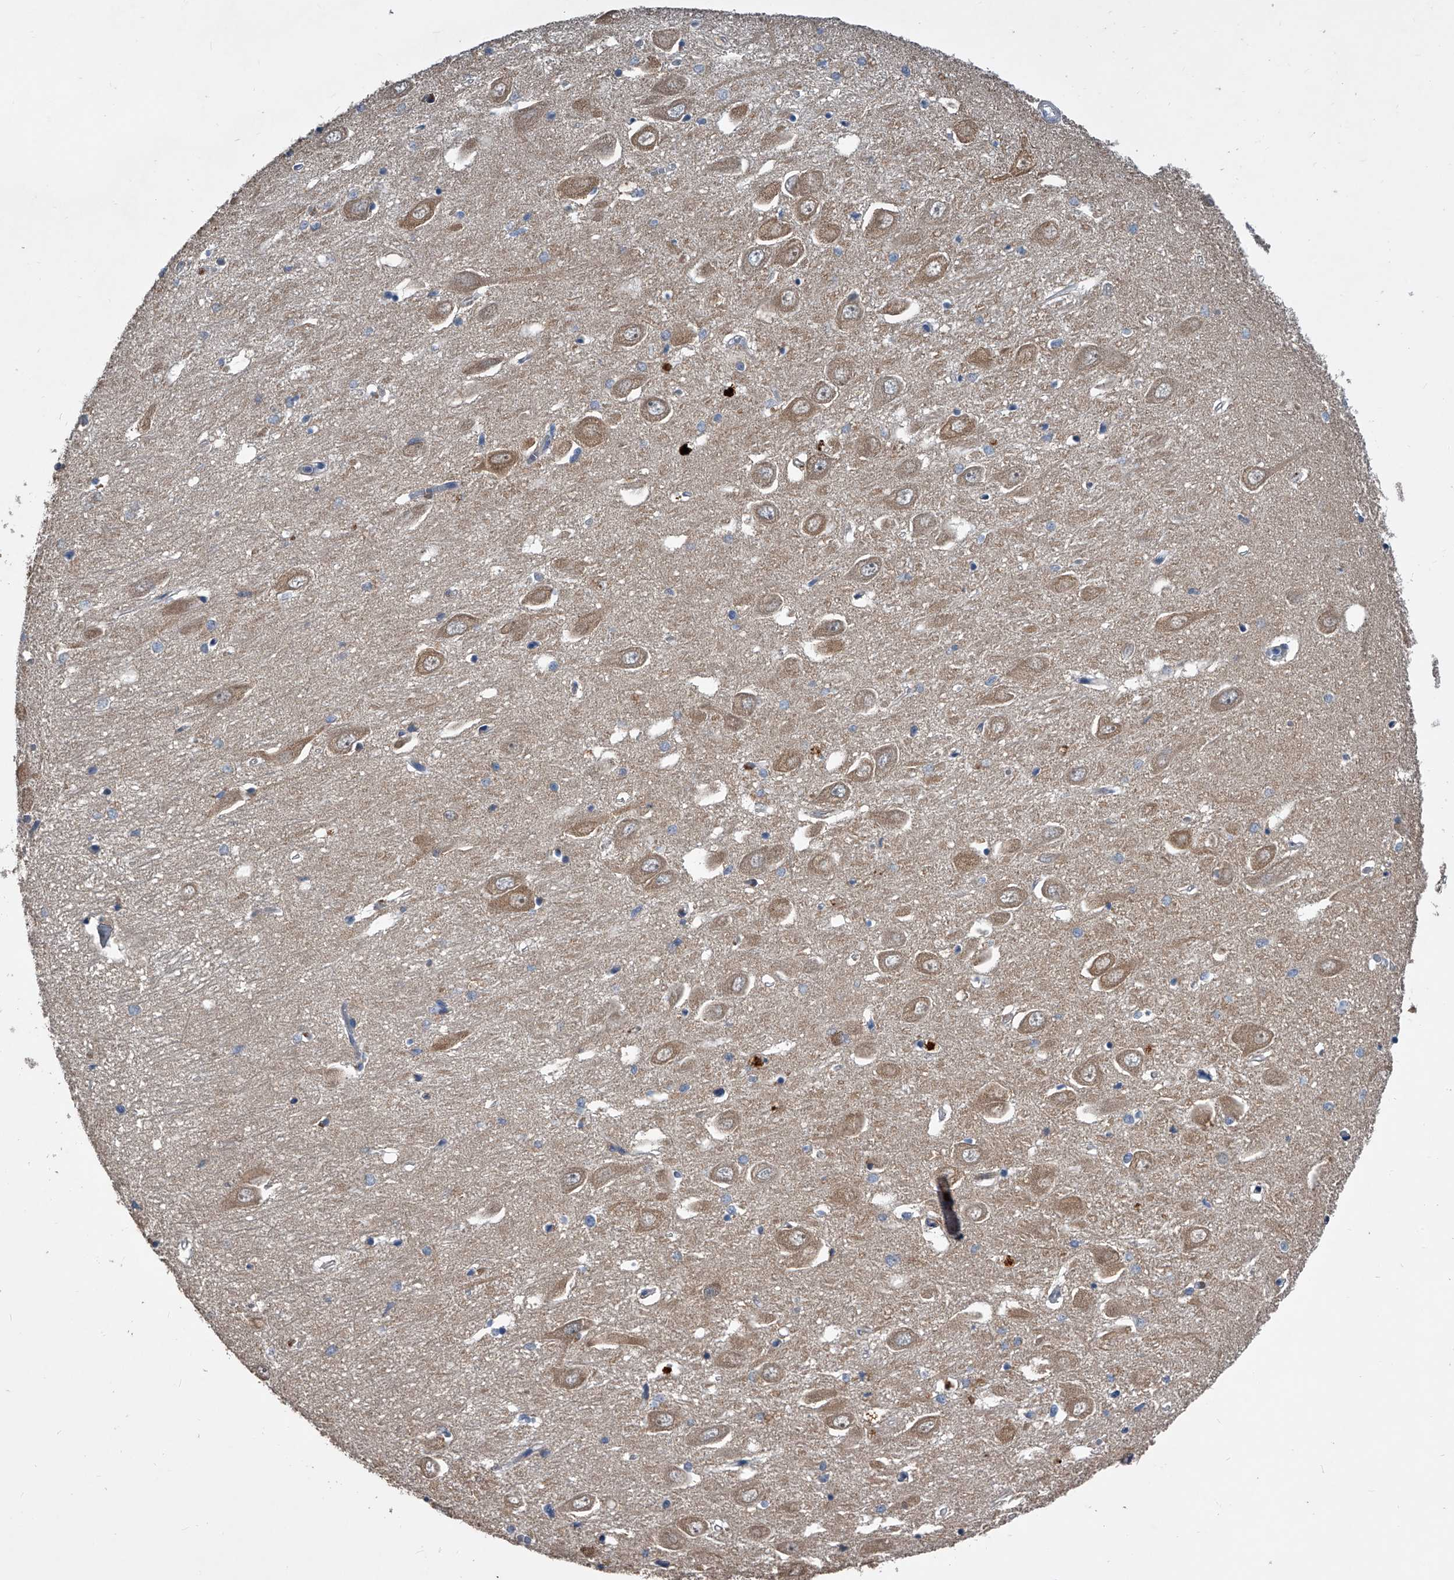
{"staining": {"intensity": "negative", "quantity": "none", "location": "none"}, "tissue": "hippocampus", "cell_type": "Glial cells", "image_type": "normal", "snomed": [{"axis": "morphology", "description": "Normal tissue, NOS"}, {"axis": "topography", "description": "Hippocampus"}], "caption": "IHC of normal hippocampus displays no expression in glial cells.", "gene": "PHACTR1", "patient": {"sex": "female", "age": 64}}